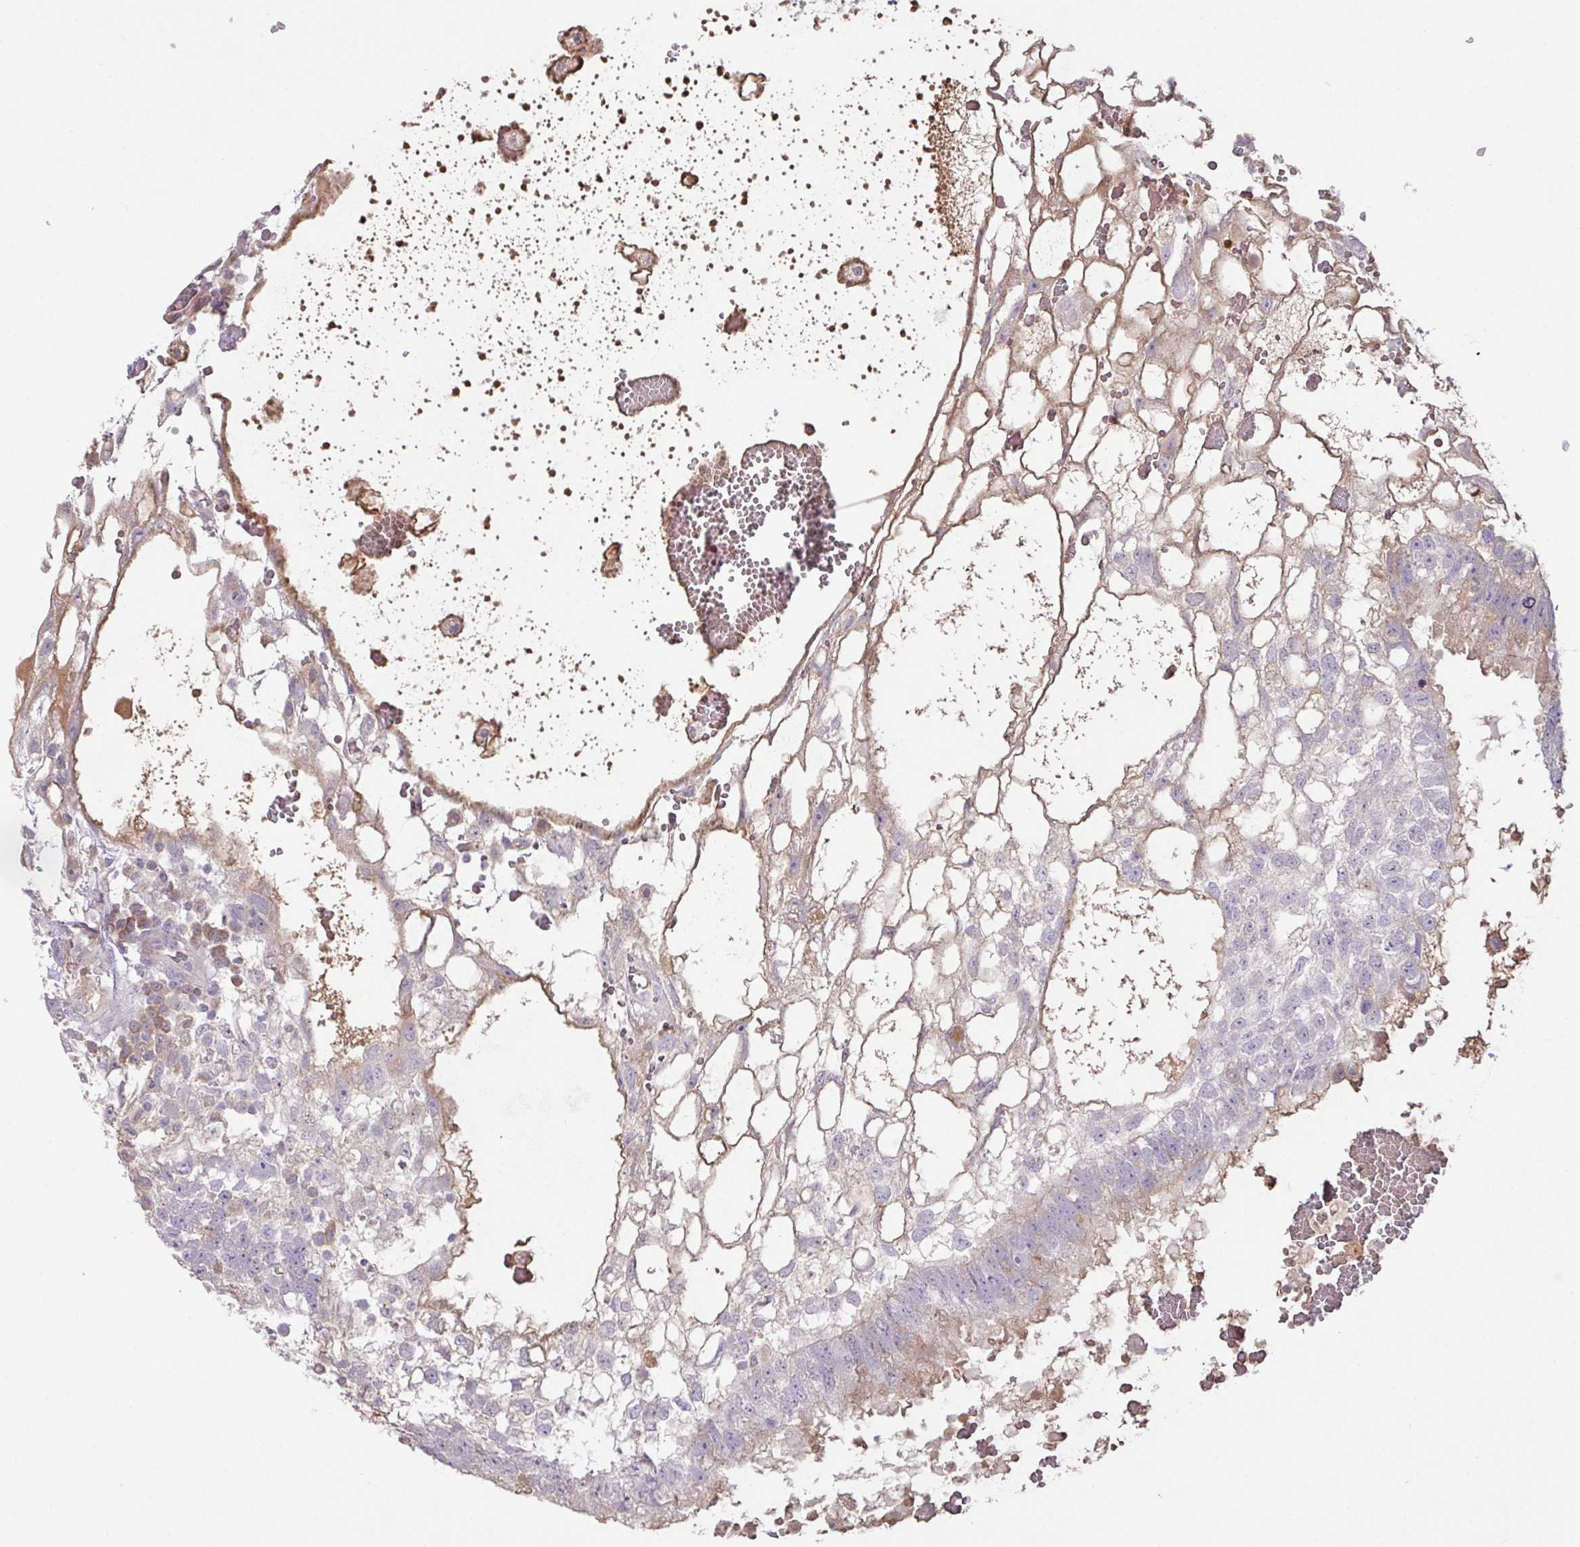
{"staining": {"intensity": "negative", "quantity": "none", "location": "none"}, "tissue": "testis cancer", "cell_type": "Tumor cells", "image_type": "cancer", "snomed": [{"axis": "morphology", "description": "Normal tissue, NOS"}, {"axis": "morphology", "description": "Carcinoma, Embryonal, NOS"}, {"axis": "topography", "description": "Testis"}], "caption": "Testis cancer (embryonal carcinoma) was stained to show a protein in brown. There is no significant expression in tumor cells.", "gene": "PLEKHH3", "patient": {"sex": "male", "age": 32}}